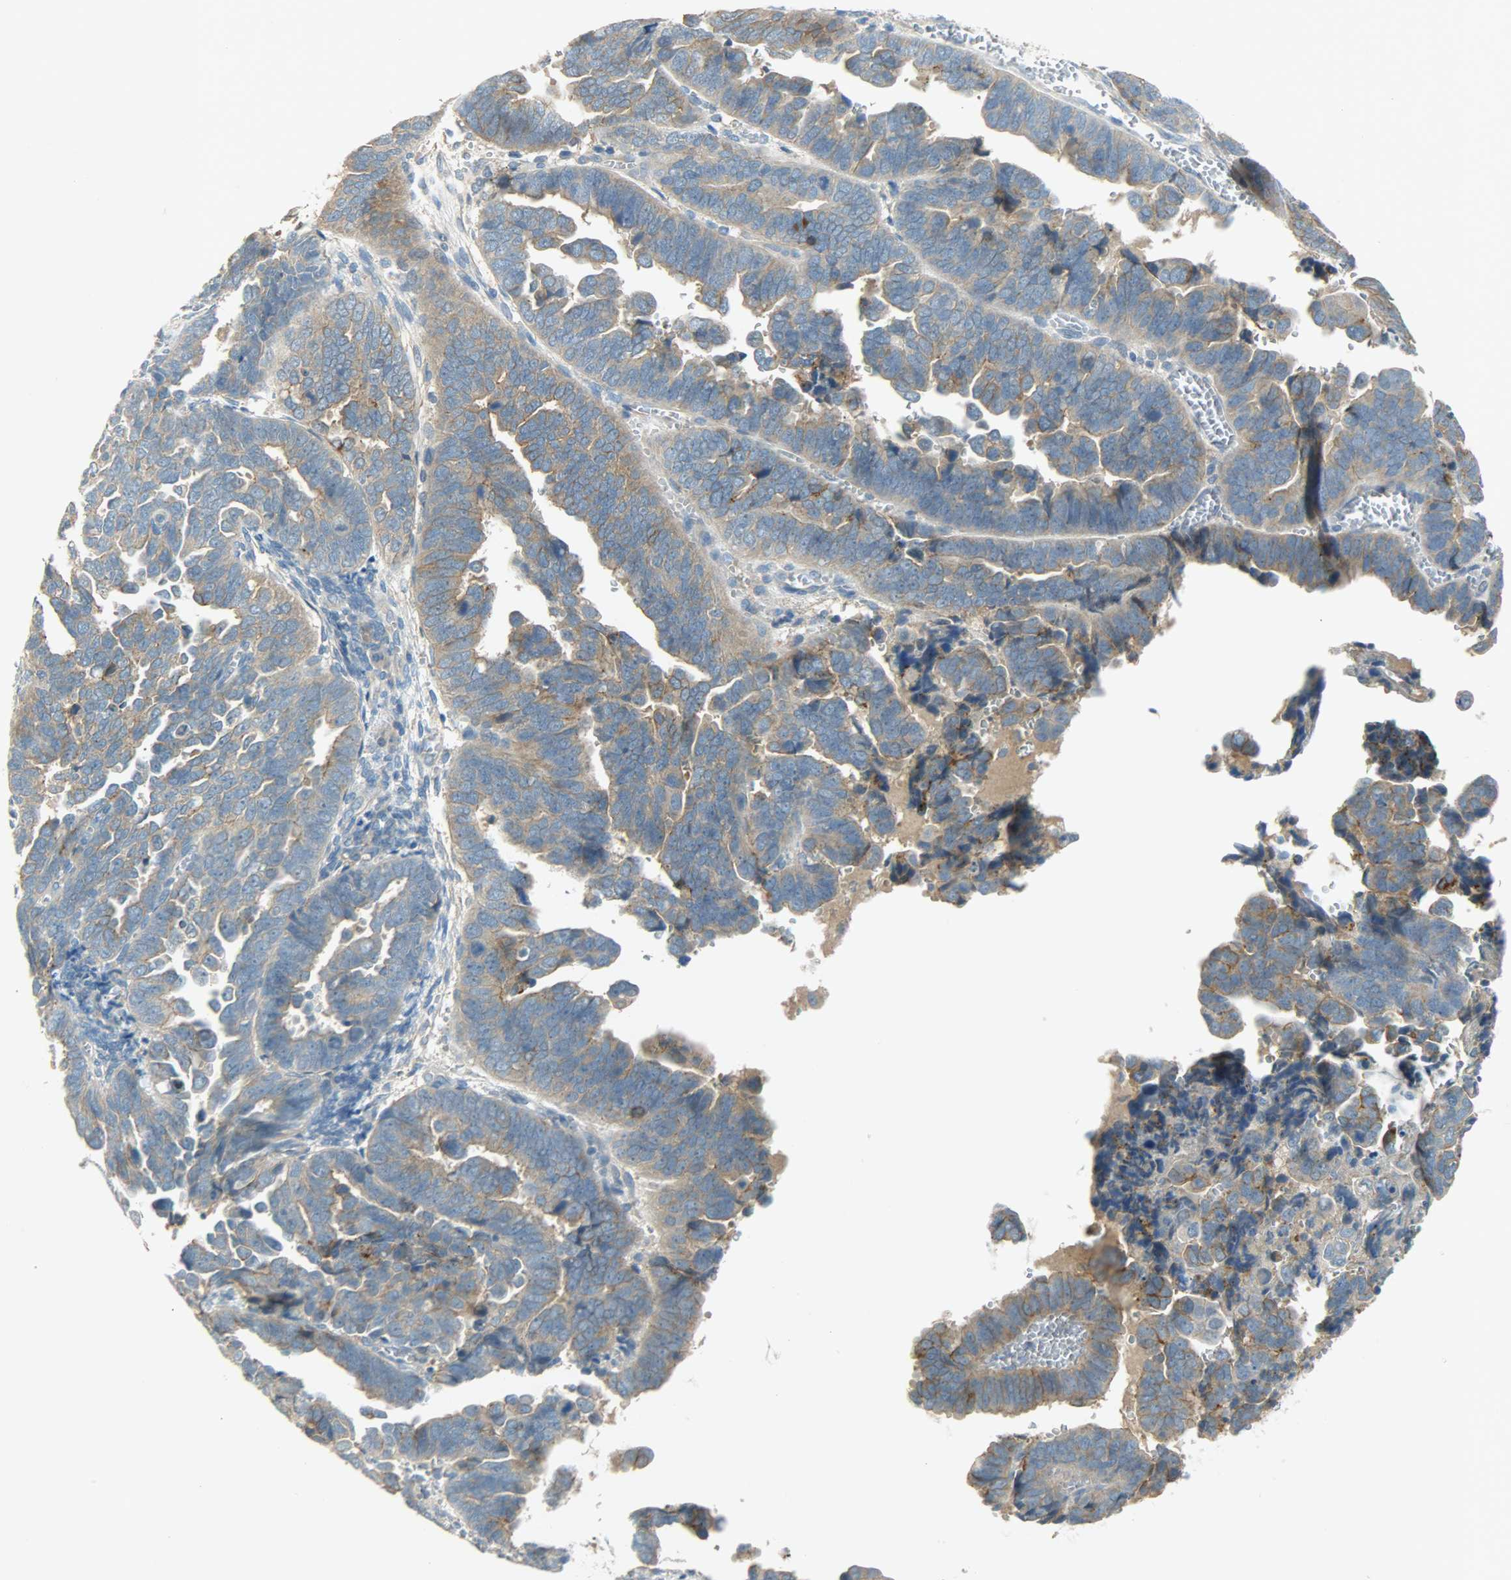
{"staining": {"intensity": "moderate", "quantity": ">75%", "location": "cytoplasmic/membranous"}, "tissue": "endometrial cancer", "cell_type": "Tumor cells", "image_type": "cancer", "snomed": [{"axis": "morphology", "description": "Adenocarcinoma, NOS"}, {"axis": "topography", "description": "Endometrium"}], "caption": "Adenocarcinoma (endometrial) stained with DAB (3,3'-diaminobenzidine) immunohistochemistry (IHC) reveals medium levels of moderate cytoplasmic/membranous positivity in approximately >75% of tumor cells.", "gene": "DSG2", "patient": {"sex": "female", "age": 75}}